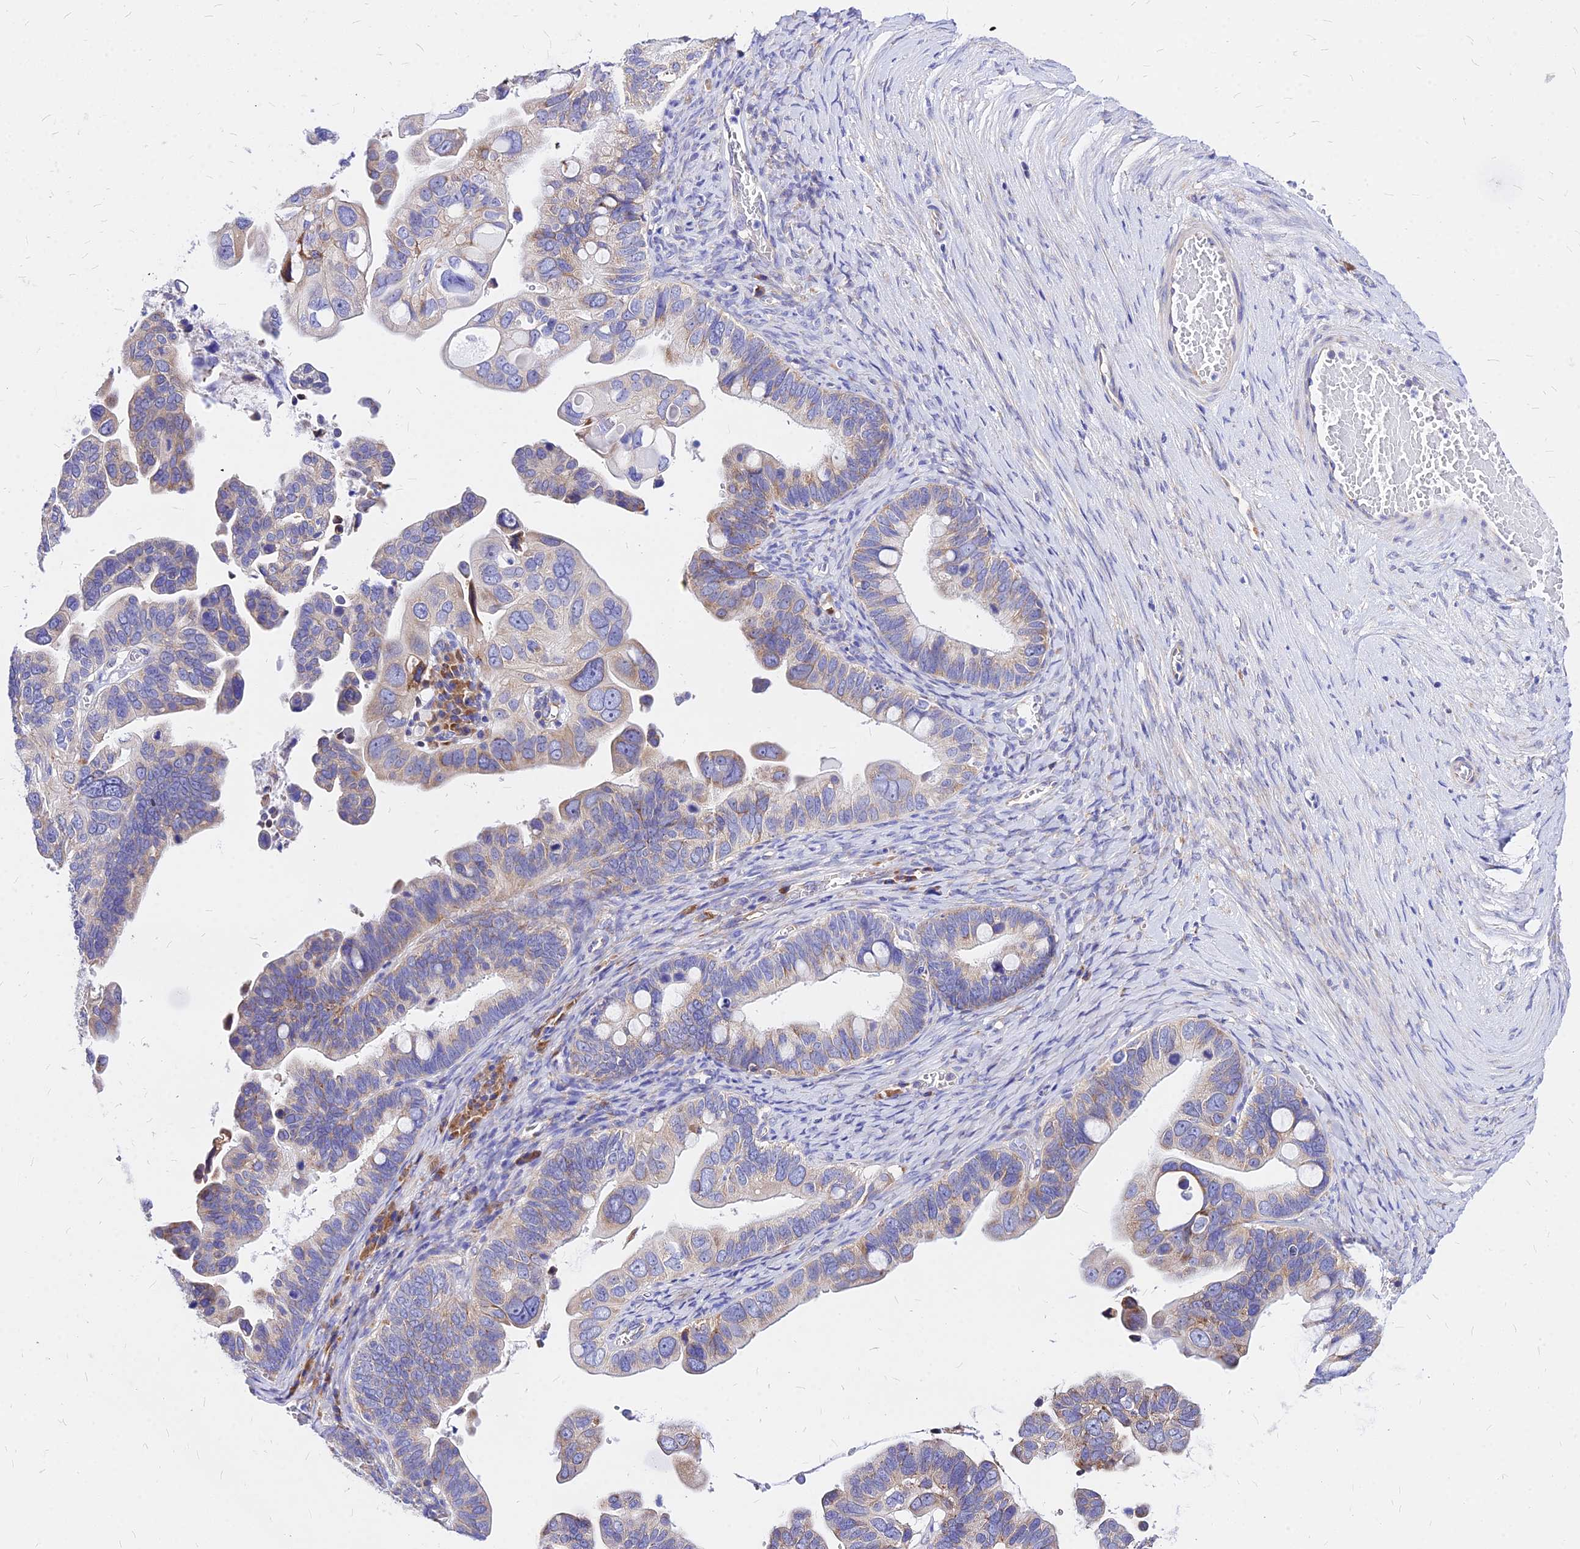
{"staining": {"intensity": "weak", "quantity": "25%-75%", "location": "cytoplasmic/membranous"}, "tissue": "ovarian cancer", "cell_type": "Tumor cells", "image_type": "cancer", "snomed": [{"axis": "morphology", "description": "Cystadenocarcinoma, serous, NOS"}, {"axis": "topography", "description": "Ovary"}], "caption": "There is low levels of weak cytoplasmic/membranous positivity in tumor cells of ovarian cancer (serous cystadenocarcinoma), as demonstrated by immunohistochemical staining (brown color).", "gene": "RPL19", "patient": {"sex": "female", "age": 56}}